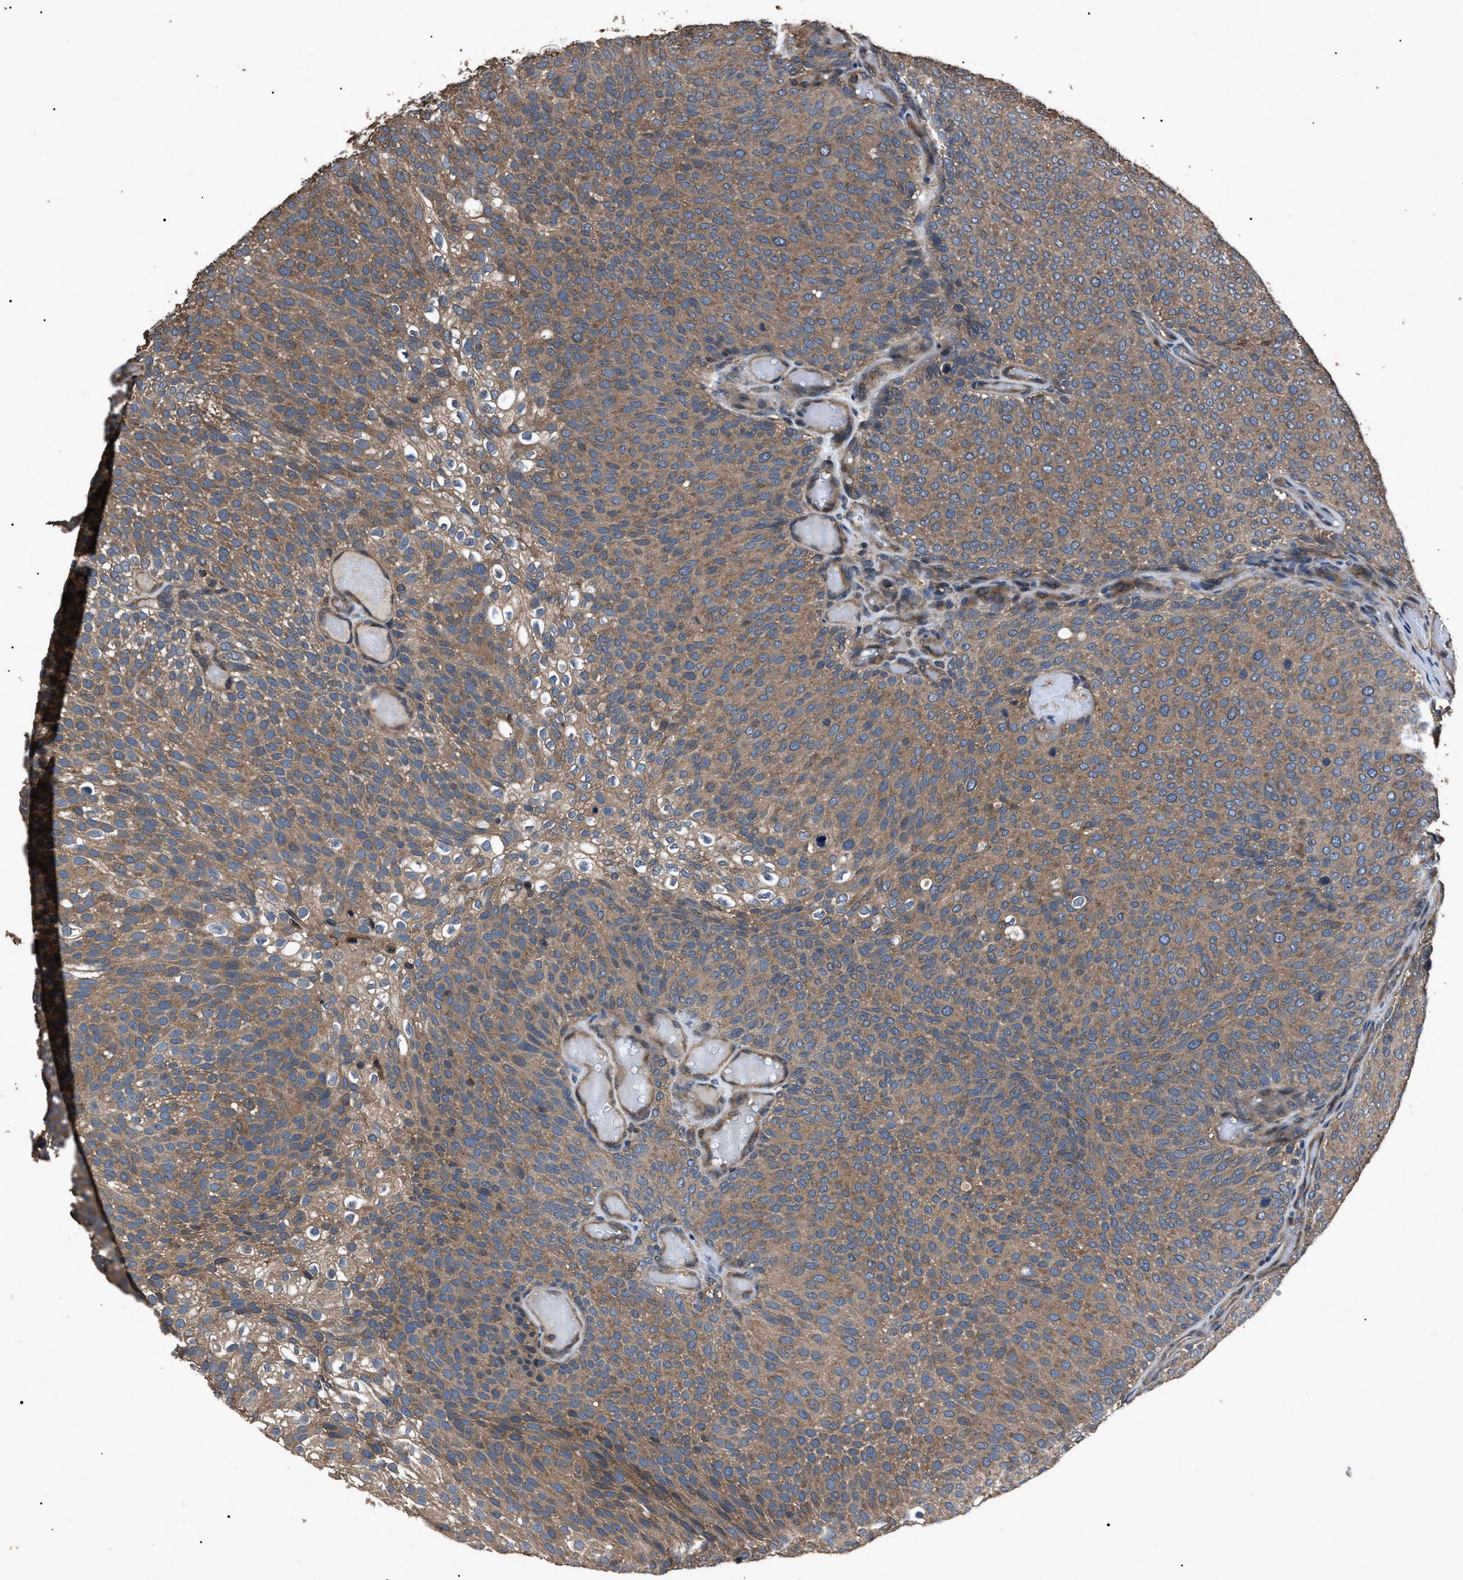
{"staining": {"intensity": "moderate", "quantity": ">75%", "location": "cytoplasmic/membranous"}, "tissue": "urothelial cancer", "cell_type": "Tumor cells", "image_type": "cancer", "snomed": [{"axis": "morphology", "description": "Urothelial carcinoma, Low grade"}, {"axis": "topography", "description": "Urinary bladder"}], "caption": "Immunohistochemical staining of low-grade urothelial carcinoma displays moderate cytoplasmic/membranous protein positivity in approximately >75% of tumor cells.", "gene": "RNF216", "patient": {"sex": "male", "age": 78}}